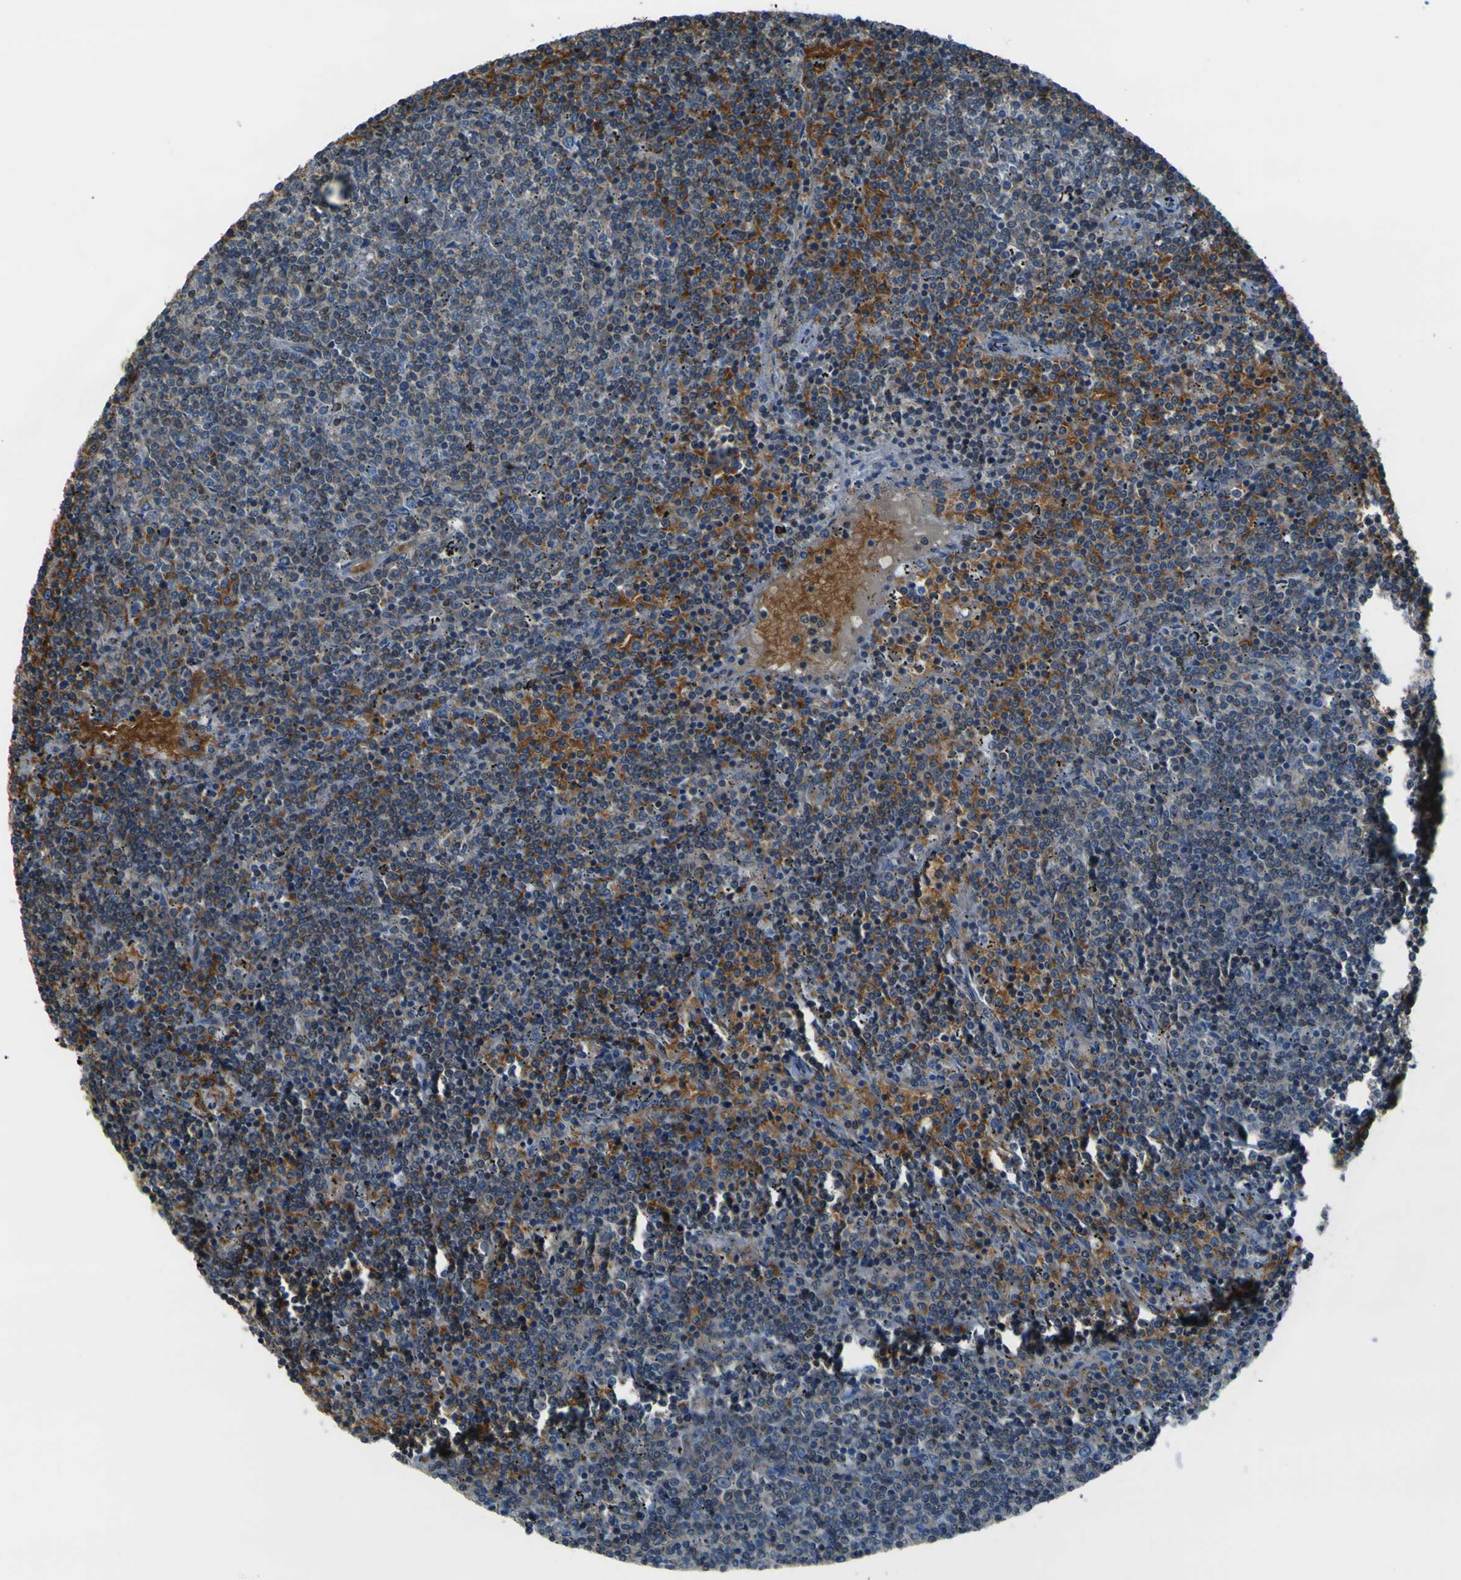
{"staining": {"intensity": "moderate", "quantity": "25%-75%", "location": "cytoplasmic/membranous"}, "tissue": "lymphoma", "cell_type": "Tumor cells", "image_type": "cancer", "snomed": [{"axis": "morphology", "description": "Malignant lymphoma, non-Hodgkin's type, Low grade"}, {"axis": "topography", "description": "Spleen"}], "caption": "Immunohistochemistry (DAB (3,3'-diaminobenzidine)) staining of lymphoma reveals moderate cytoplasmic/membranous protein expression in approximately 25%-75% of tumor cells.", "gene": "STIM1", "patient": {"sex": "female", "age": 50}}